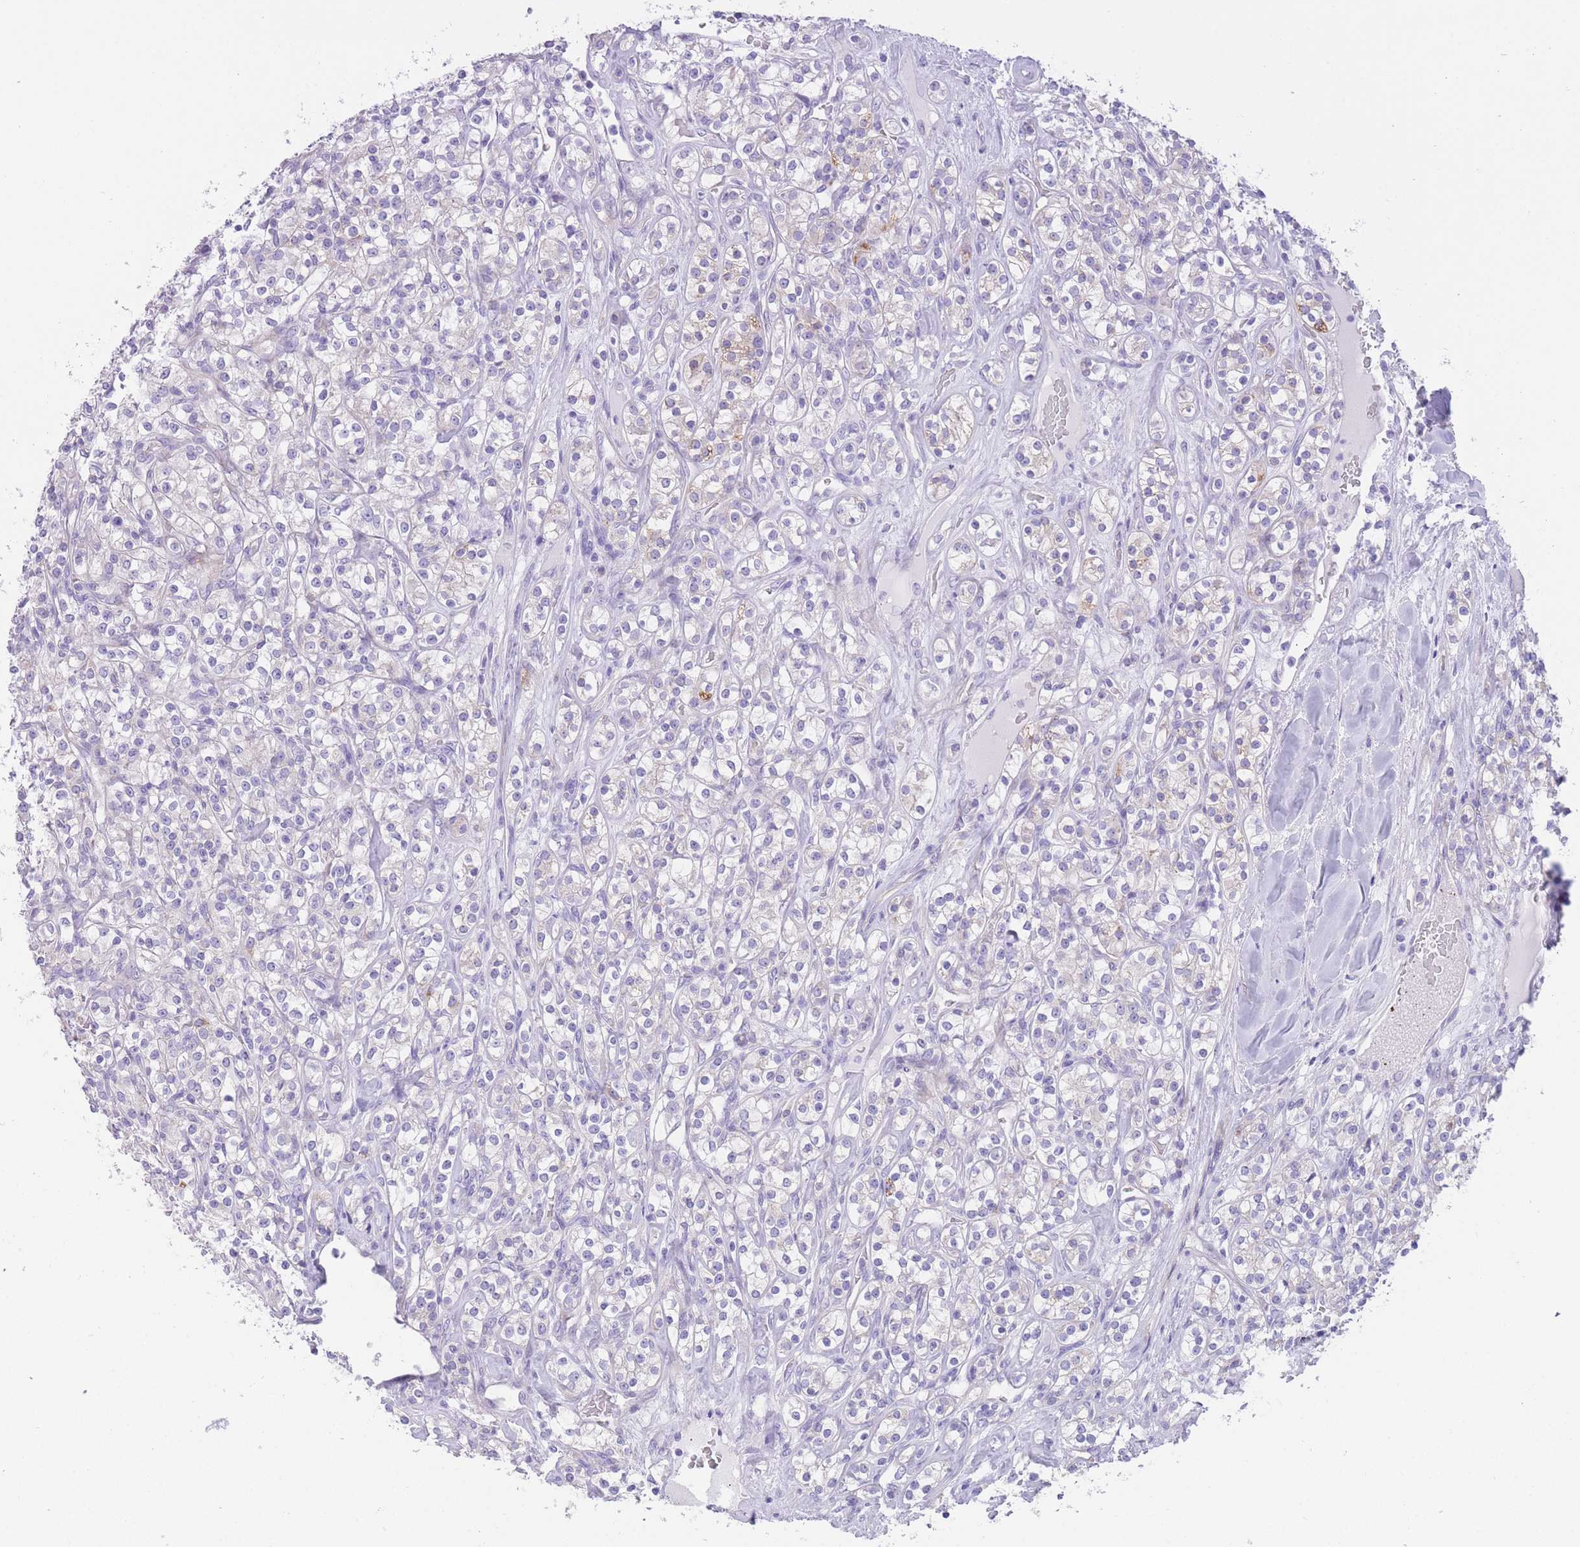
{"staining": {"intensity": "weak", "quantity": "<25%", "location": "cytoplasmic/membranous"}, "tissue": "renal cancer", "cell_type": "Tumor cells", "image_type": "cancer", "snomed": [{"axis": "morphology", "description": "Adenocarcinoma, NOS"}, {"axis": "topography", "description": "Kidney"}], "caption": "Renal cancer (adenocarcinoma) was stained to show a protein in brown. There is no significant positivity in tumor cells.", "gene": "QTRT1", "patient": {"sex": "male", "age": 77}}